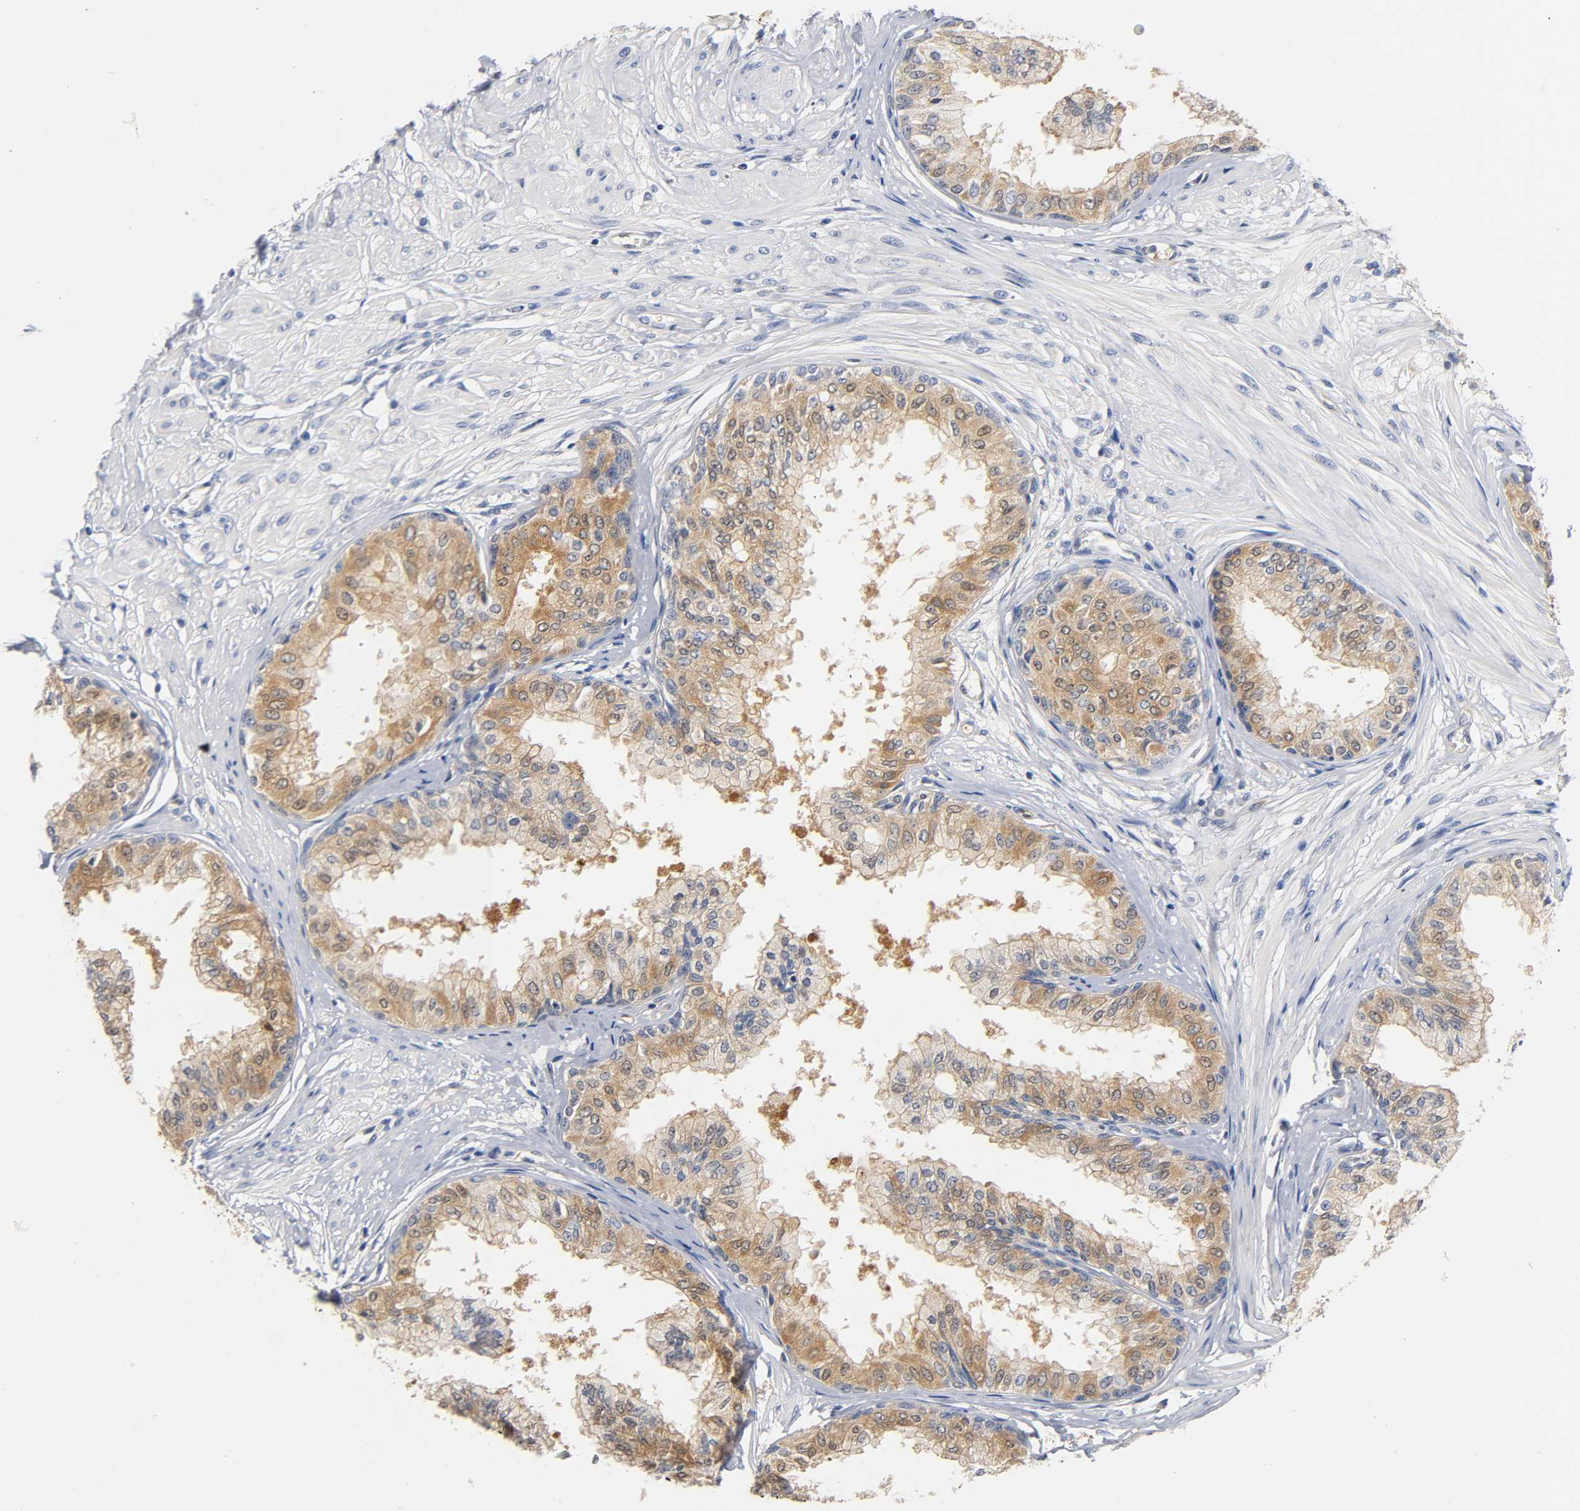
{"staining": {"intensity": "moderate", "quantity": ">75%", "location": "cytoplasmic/membranous"}, "tissue": "prostate", "cell_type": "Glandular cells", "image_type": "normal", "snomed": [{"axis": "morphology", "description": "Normal tissue, NOS"}, {"axis": "topography", "description": "Prostate"}, {"axis": "topography", "description": "Seminal veicle"}], "caption": "Glandular cells demonstrate medium levels of moderate cytoplasmic/membranous staining in about >75% of cells in normal human prostate. (DAB (3,3'-diaminobenzidine) = brown stain, brightfield microscopy at high magnification).", "gene": "FYN", "patient": {"sex": "male", "age": 60}}